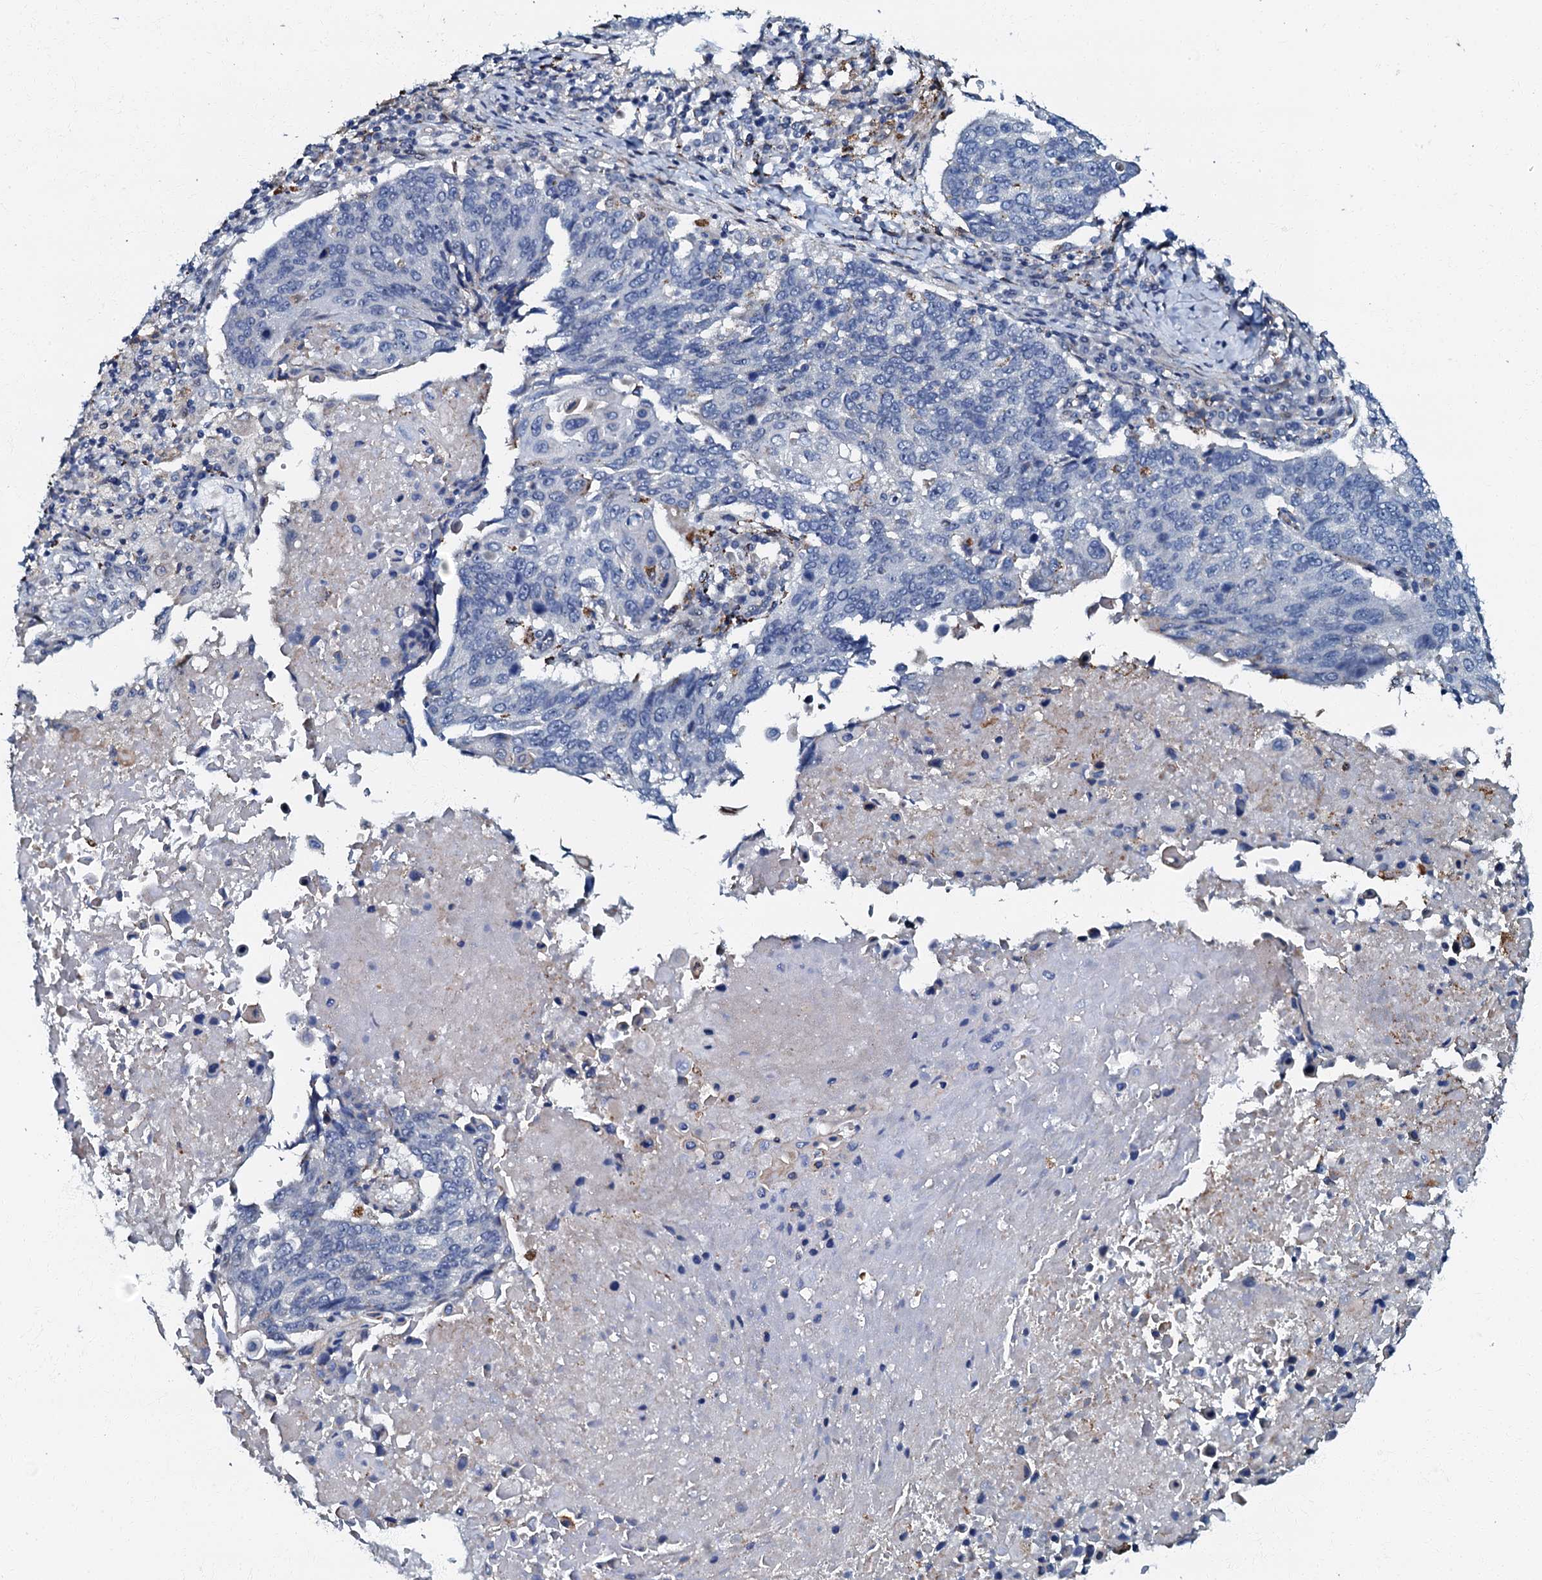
{"staining": {"intensity": "negative", "quantity": "none", "location": "none"}, "tissue": "lung cancer", "cell_type": "Tumor cells", "image_type": "cancer", "snomed": [{"axis": "morphology", "description": "Squamous cell carcinoma, NOS"}, {"axis": "topography", "description": "Lung"}], "caption": "Immunohistochemistry image of neoplastic tissue: lung cancer (squamous cell carcinoma) stained with DAB demonstrates no significant protein positivity in tumor cells. (DAB (3,3'-diaminobenzidine) IHC, high magnification).", "gene": "OLAH", "patient": {"sex": "male", "age": 66}}